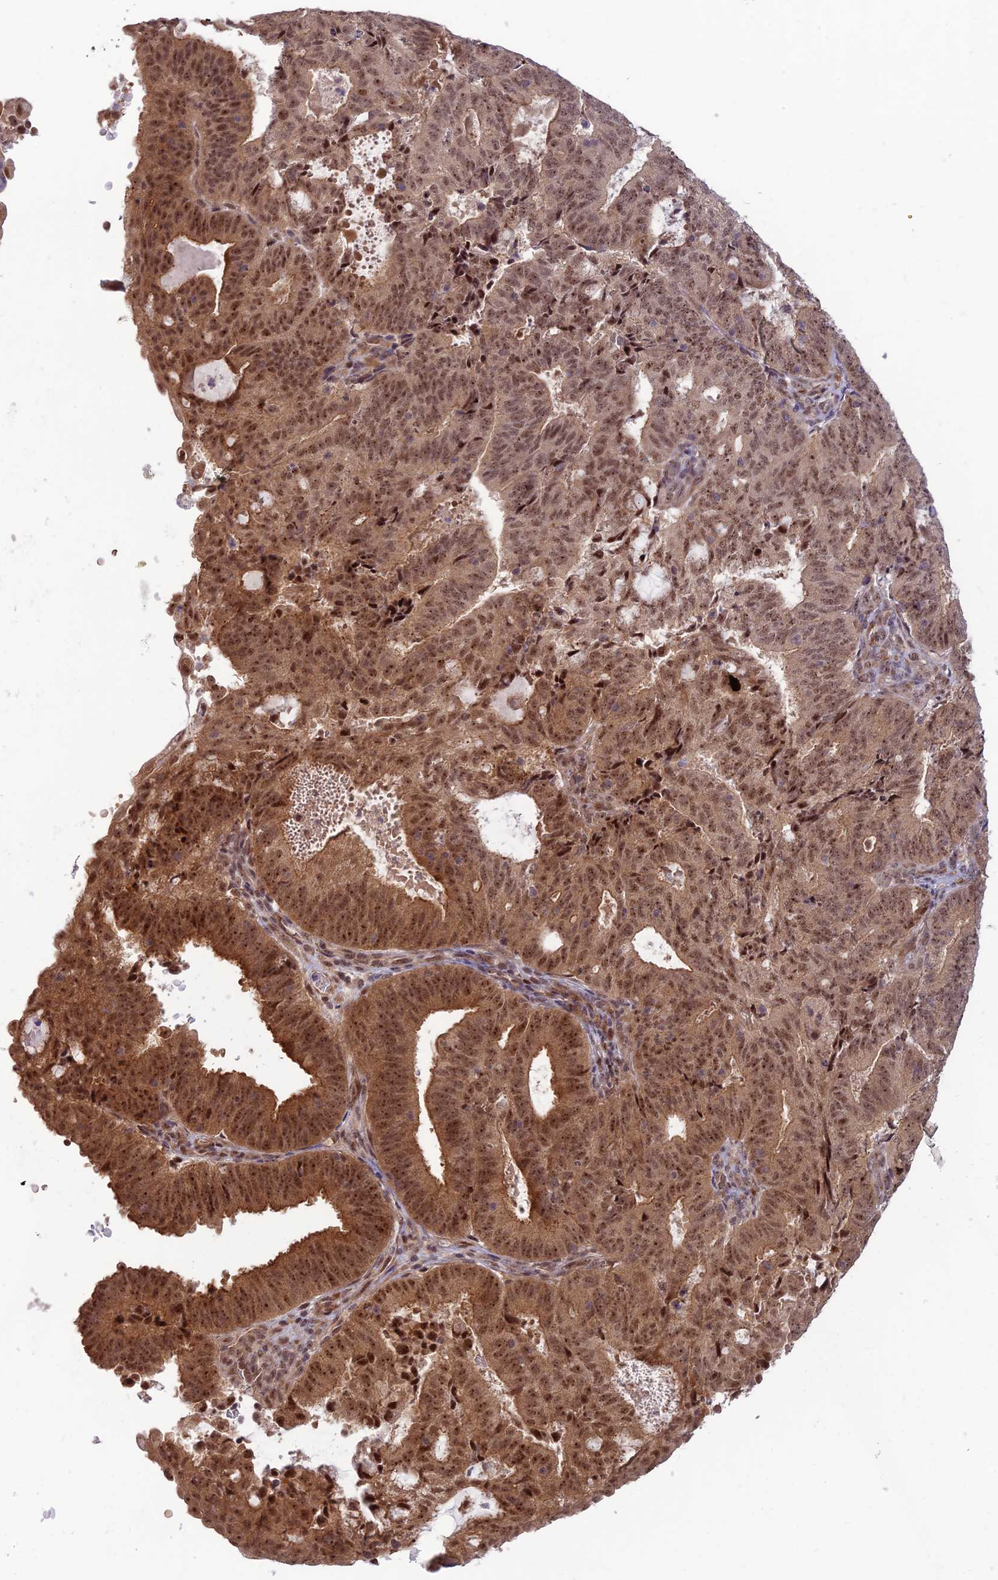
{"staining": {"intensity": "moderate", "quantity": ">75%", "location": "cytoplasmic/membranous,nuclear"}, "tissue": "endometrial cancer", "cell_type": "Tumor cells", "image_type": "cancer", "snomed": [{"axis": "morphology", "description": "Adenocarcinoma, NOS"}, {"axis": "topography", "description": "Endometrium"}], "caption": "Immunohistochemistry image of human adenocarcinoma (endometrial) stained for a protein (brown), which demonstrates medium levels of moderate cytoplasmic/membranous and nuclear positivity in approximately >75% of tumor cells.", "gene": "ASPDH", "patient": {"sex": "female", "age": 70}}